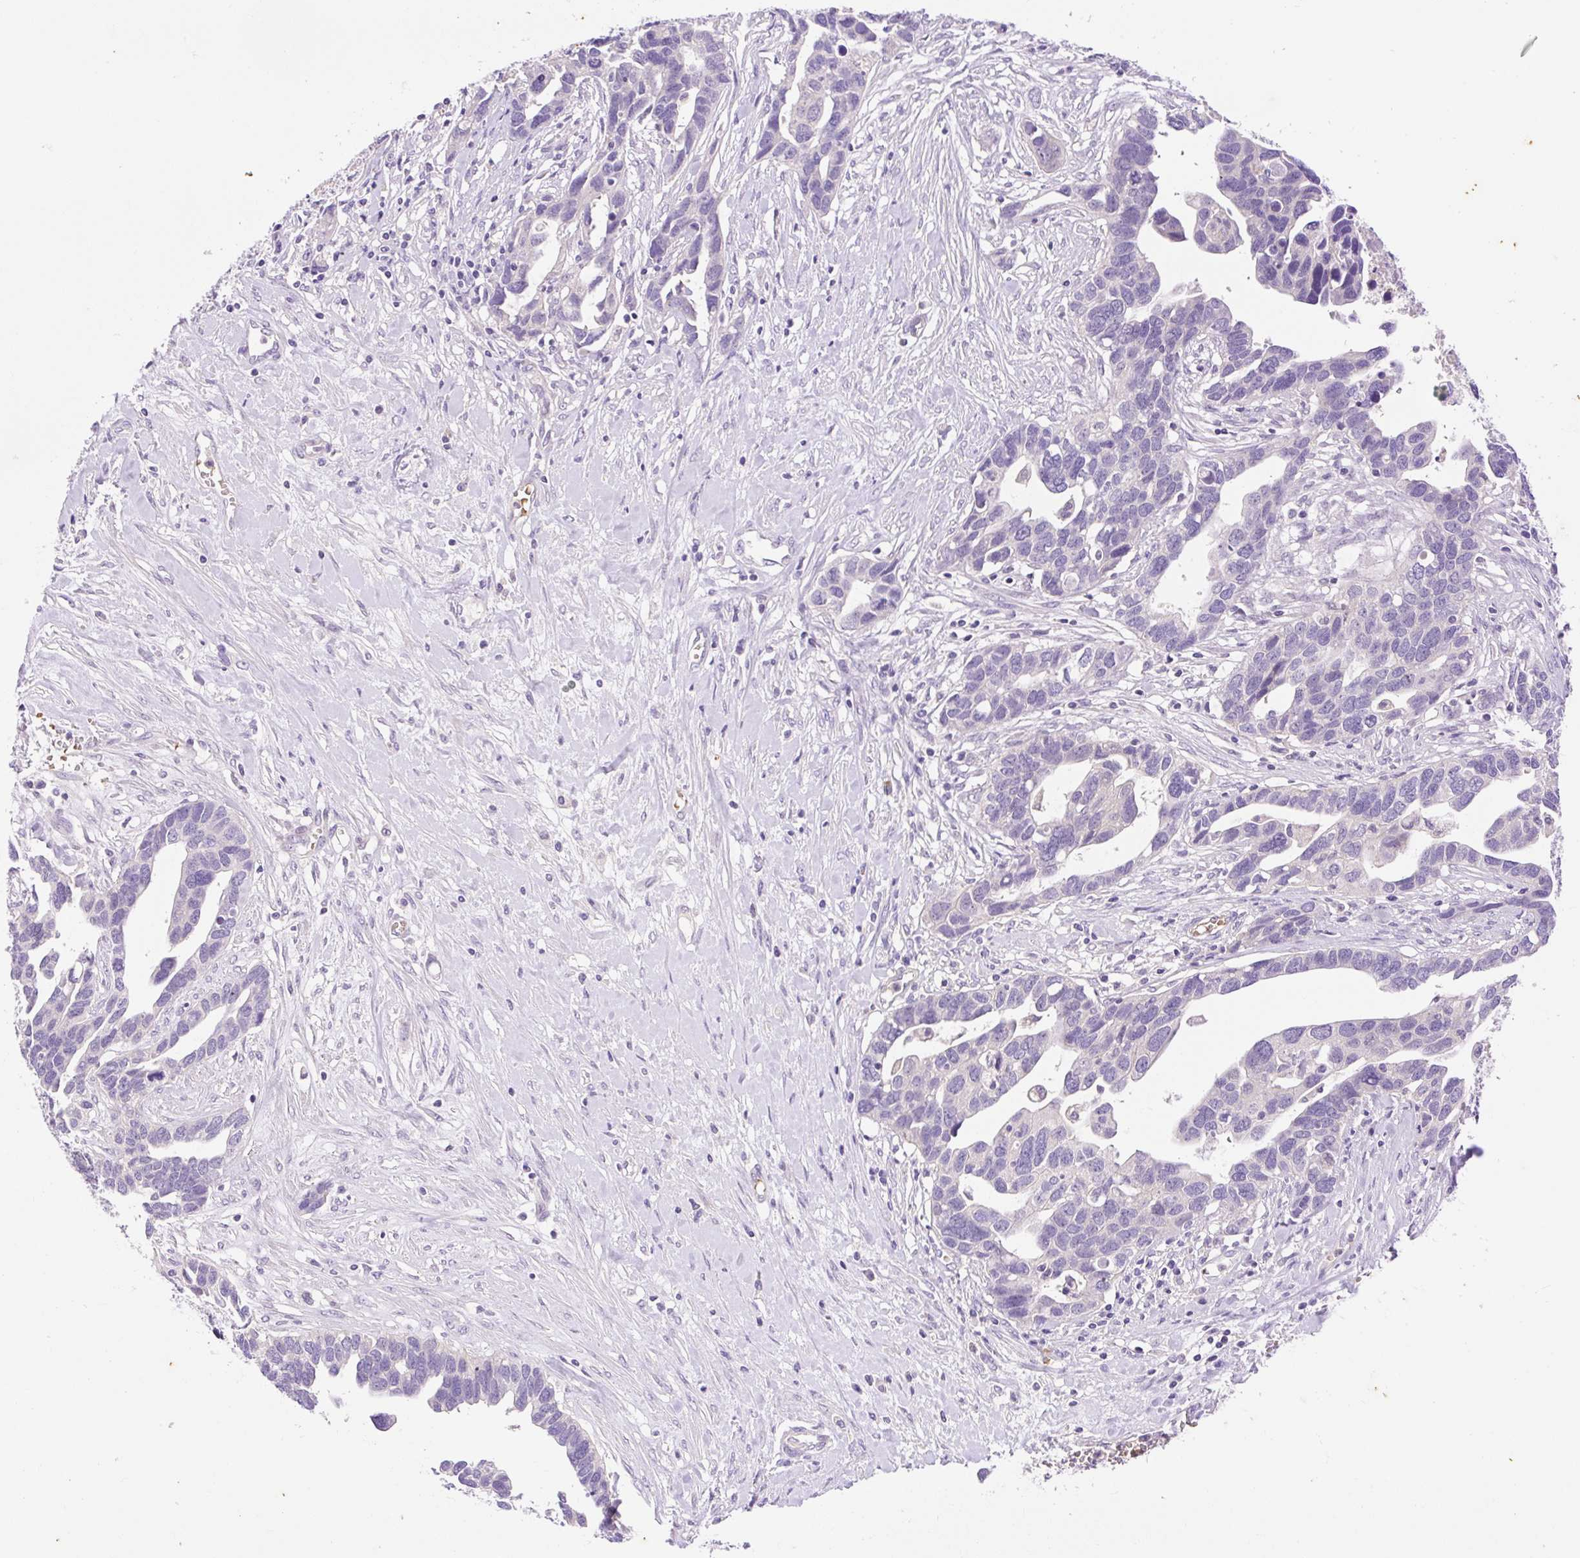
{"staining": {"intensity": "negative", "quantity": "none", "location": "none"}, "tissue": "ovarian cancer", "cell_type": "Tumor cells", "image_type": "cancer", "snomed": [{"axis": "morphology", "description": "Cystadenocarcinoma, serous, NOS"}, {"axis": "topography", "description": "Ovary"}], "caption": "Tumor cells show no significant protein expression in ovarian cancer. Brightfield microscopy of immunohistochemistry stained with DAB (3,3'-diaminobenzidine) (brown) and hematoxylin (blue), captured at high magnification.", "gene": "LHFPL5", "patient": {"sex": "female", "age": 54}}